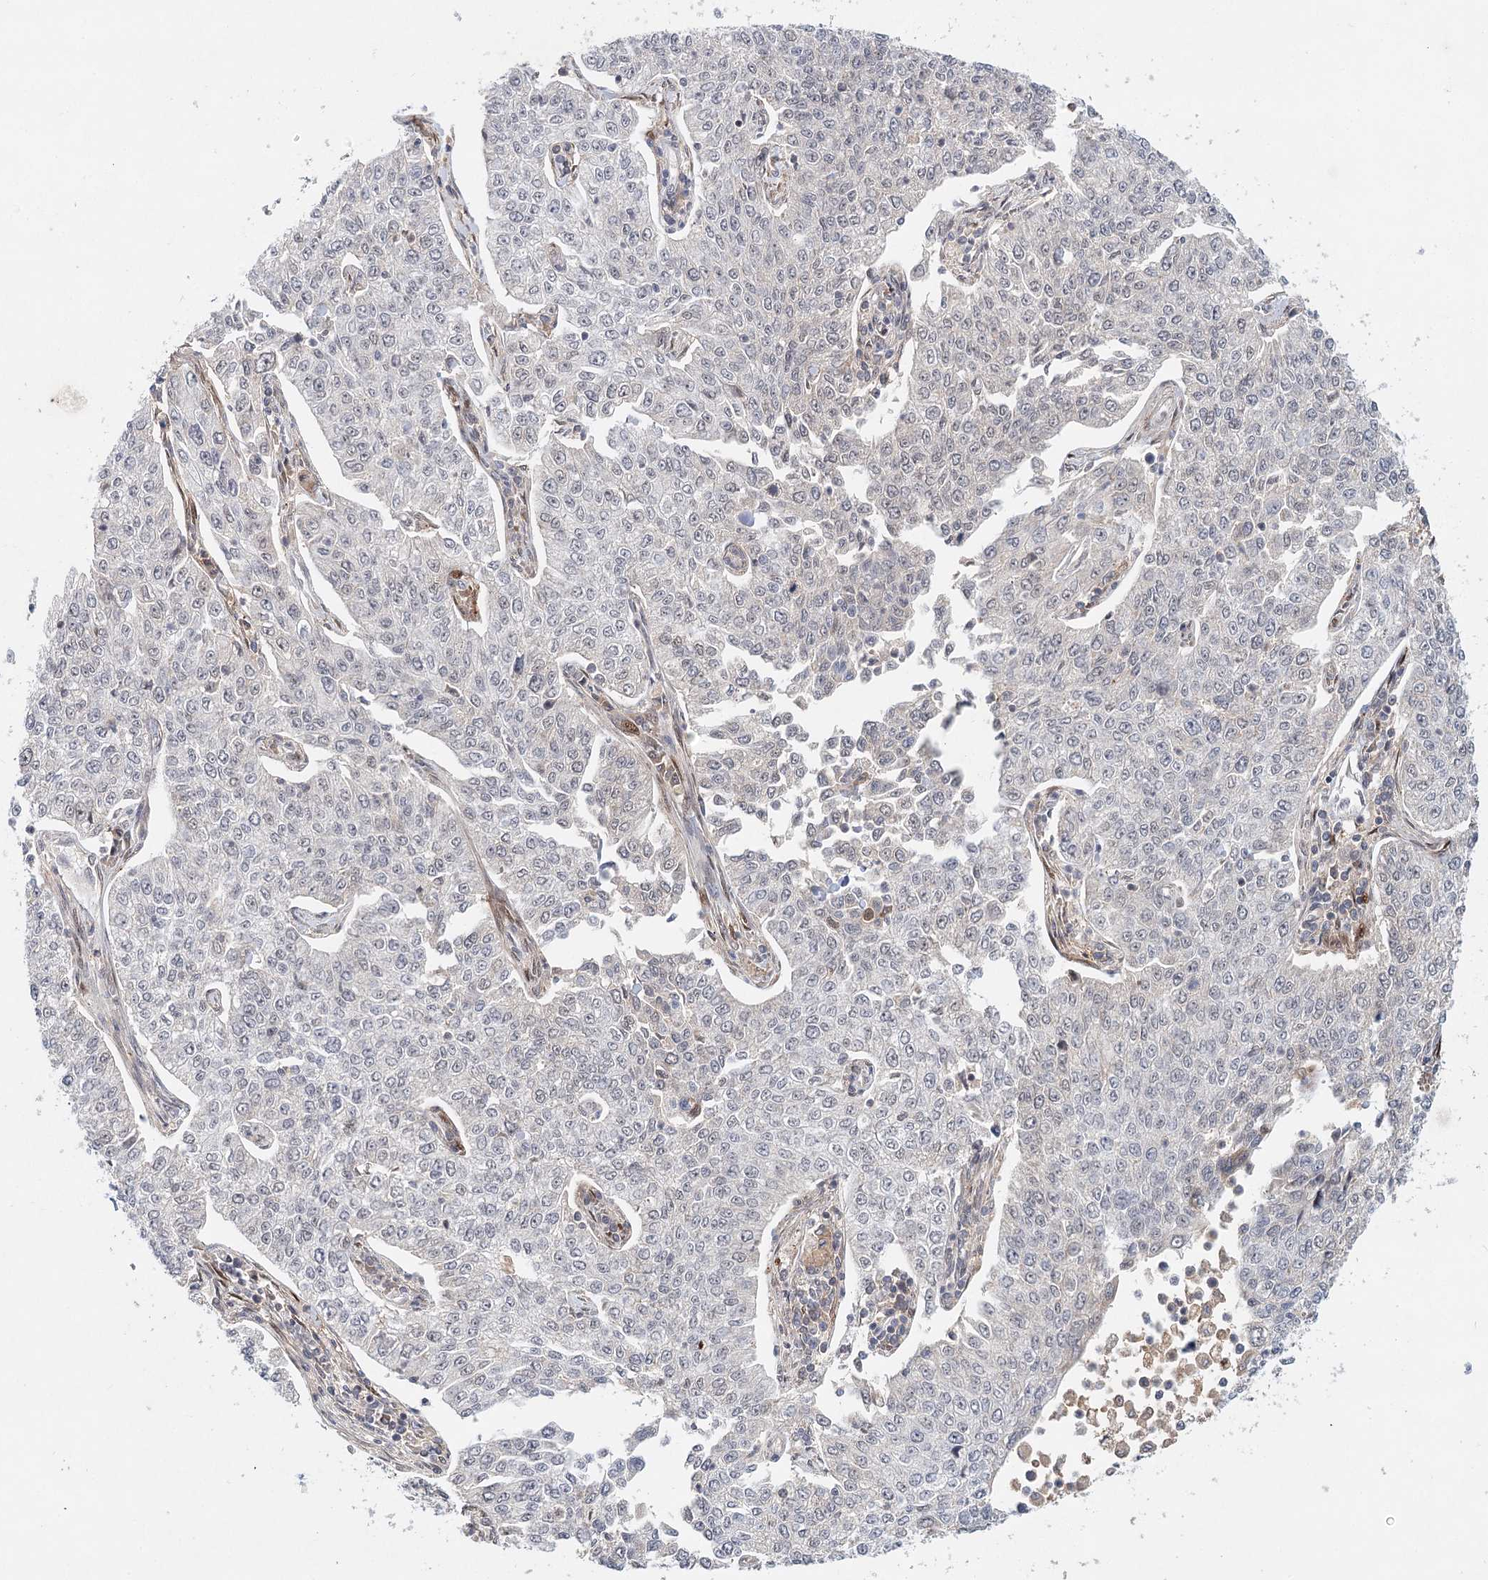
{"staining": {"intensity": "negative", "quantity": "none", "location": "none"}, "tissue": "cervical cancer", "cell_type": "Tumor cells", "image_type": "cancer", "snomed": [{"axis": "morphology", "description": "Squamous cell carcinoma, NOS"}, {"axis": "topography", "description": "Cervix"}], "caption": "Tumor cells are negative for brown protein staining in cervical cancer (squamous cell carcinoma).", "gene": "AP3B1", "patient": {"sex": "female", "age": 35}}